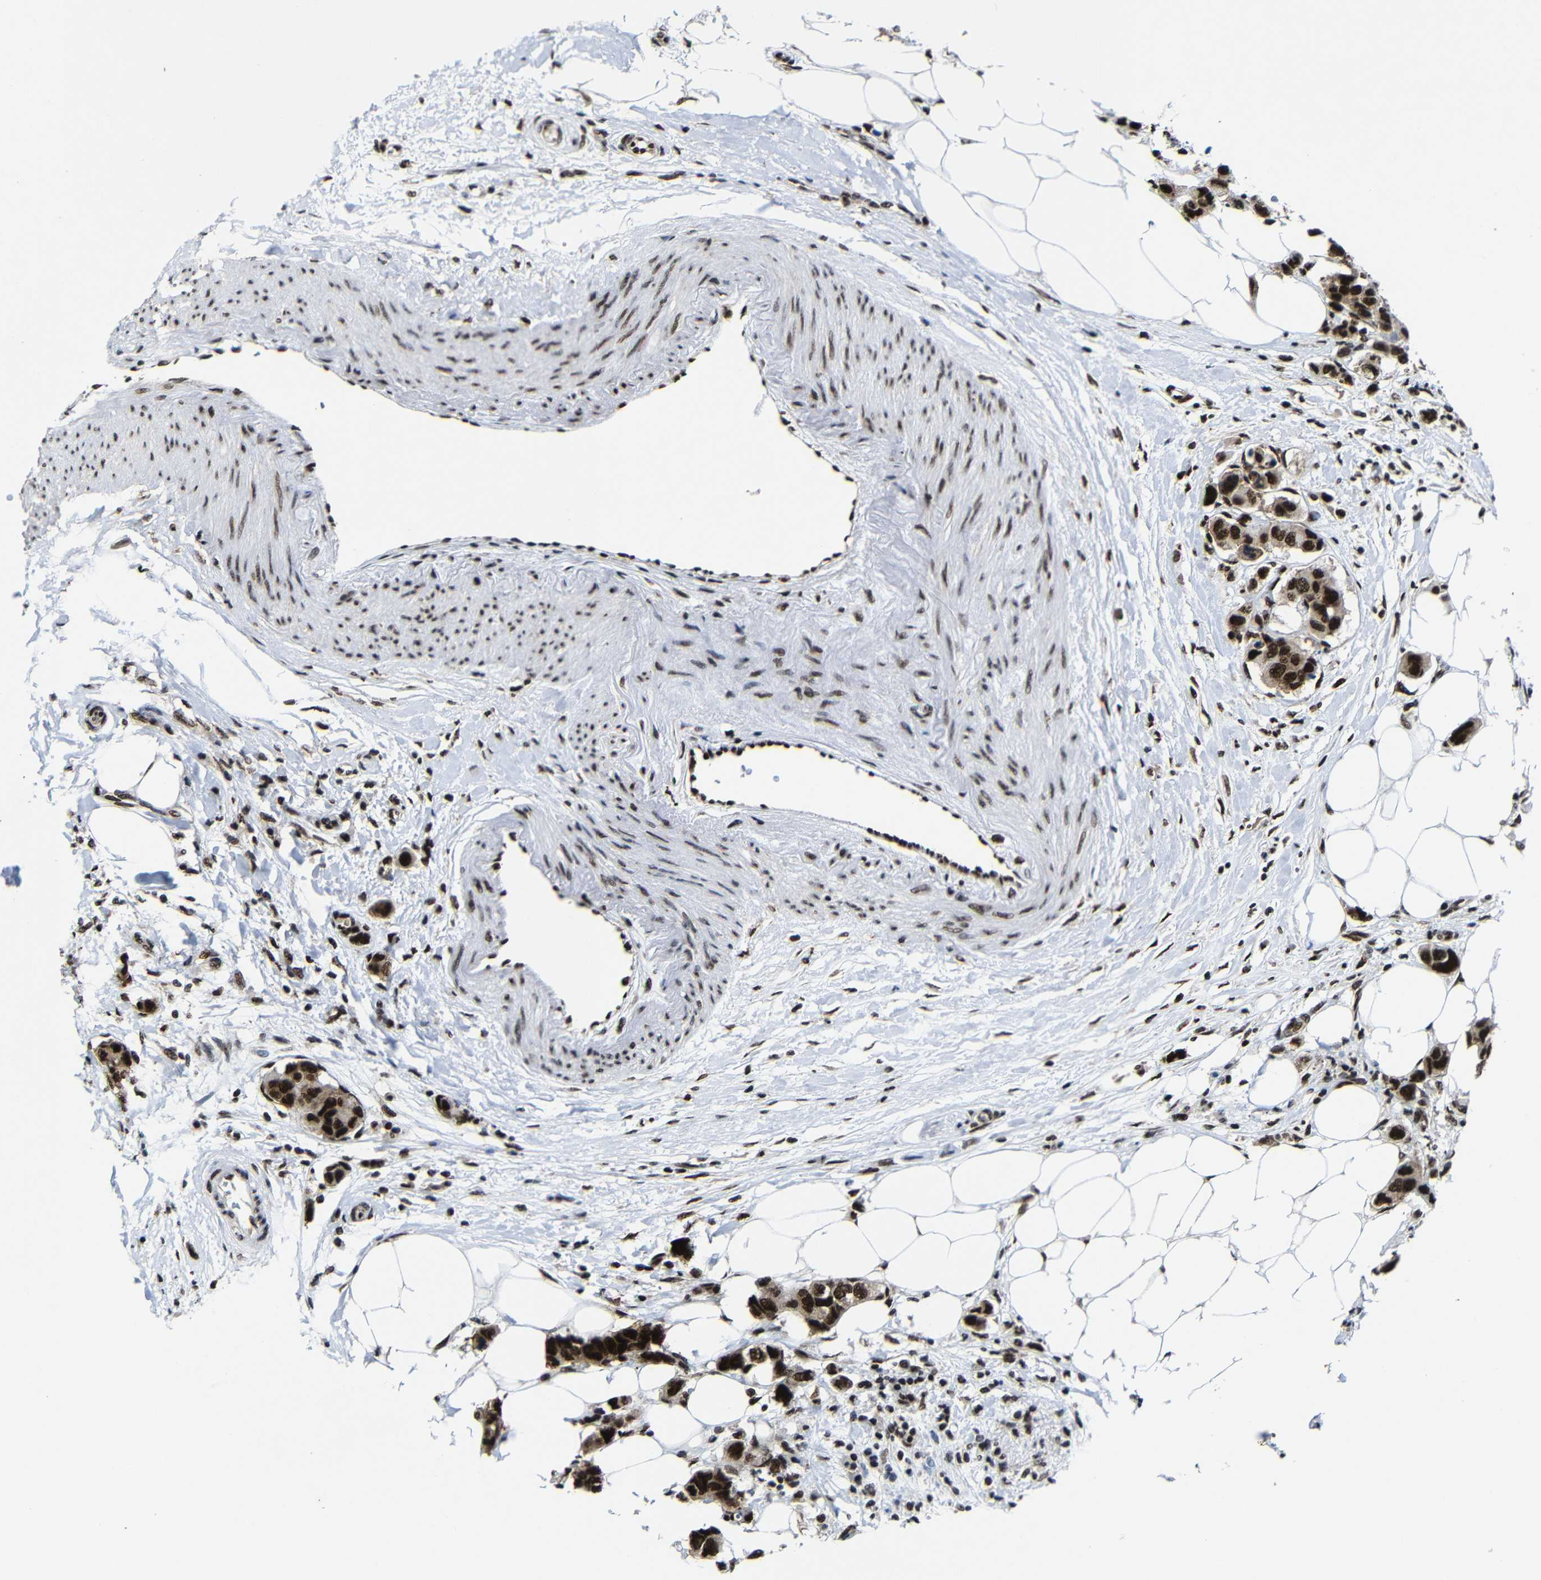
{"staining": {"intensity": "strong", "quantity": ">75%", "location": "nuclear"}, "tissue": "breast cancer", "cell_type": "Tumor cells", "image_type": "cancer", "snomed": [{"axis": "morphology", "description": "Normal tissue, NOS"}, {"axis": "morphology", "description": "Duct carcinoma"}, {"axis": "topography", "description": "Breast"}], "caption": "A micrograph of breast infiltrating ductal carcinoma stained for a protein displays strong nuclear brown staining in tumor cells.", "gene": "PTBP1", "patient": {"sex": "female", "age": 50}}